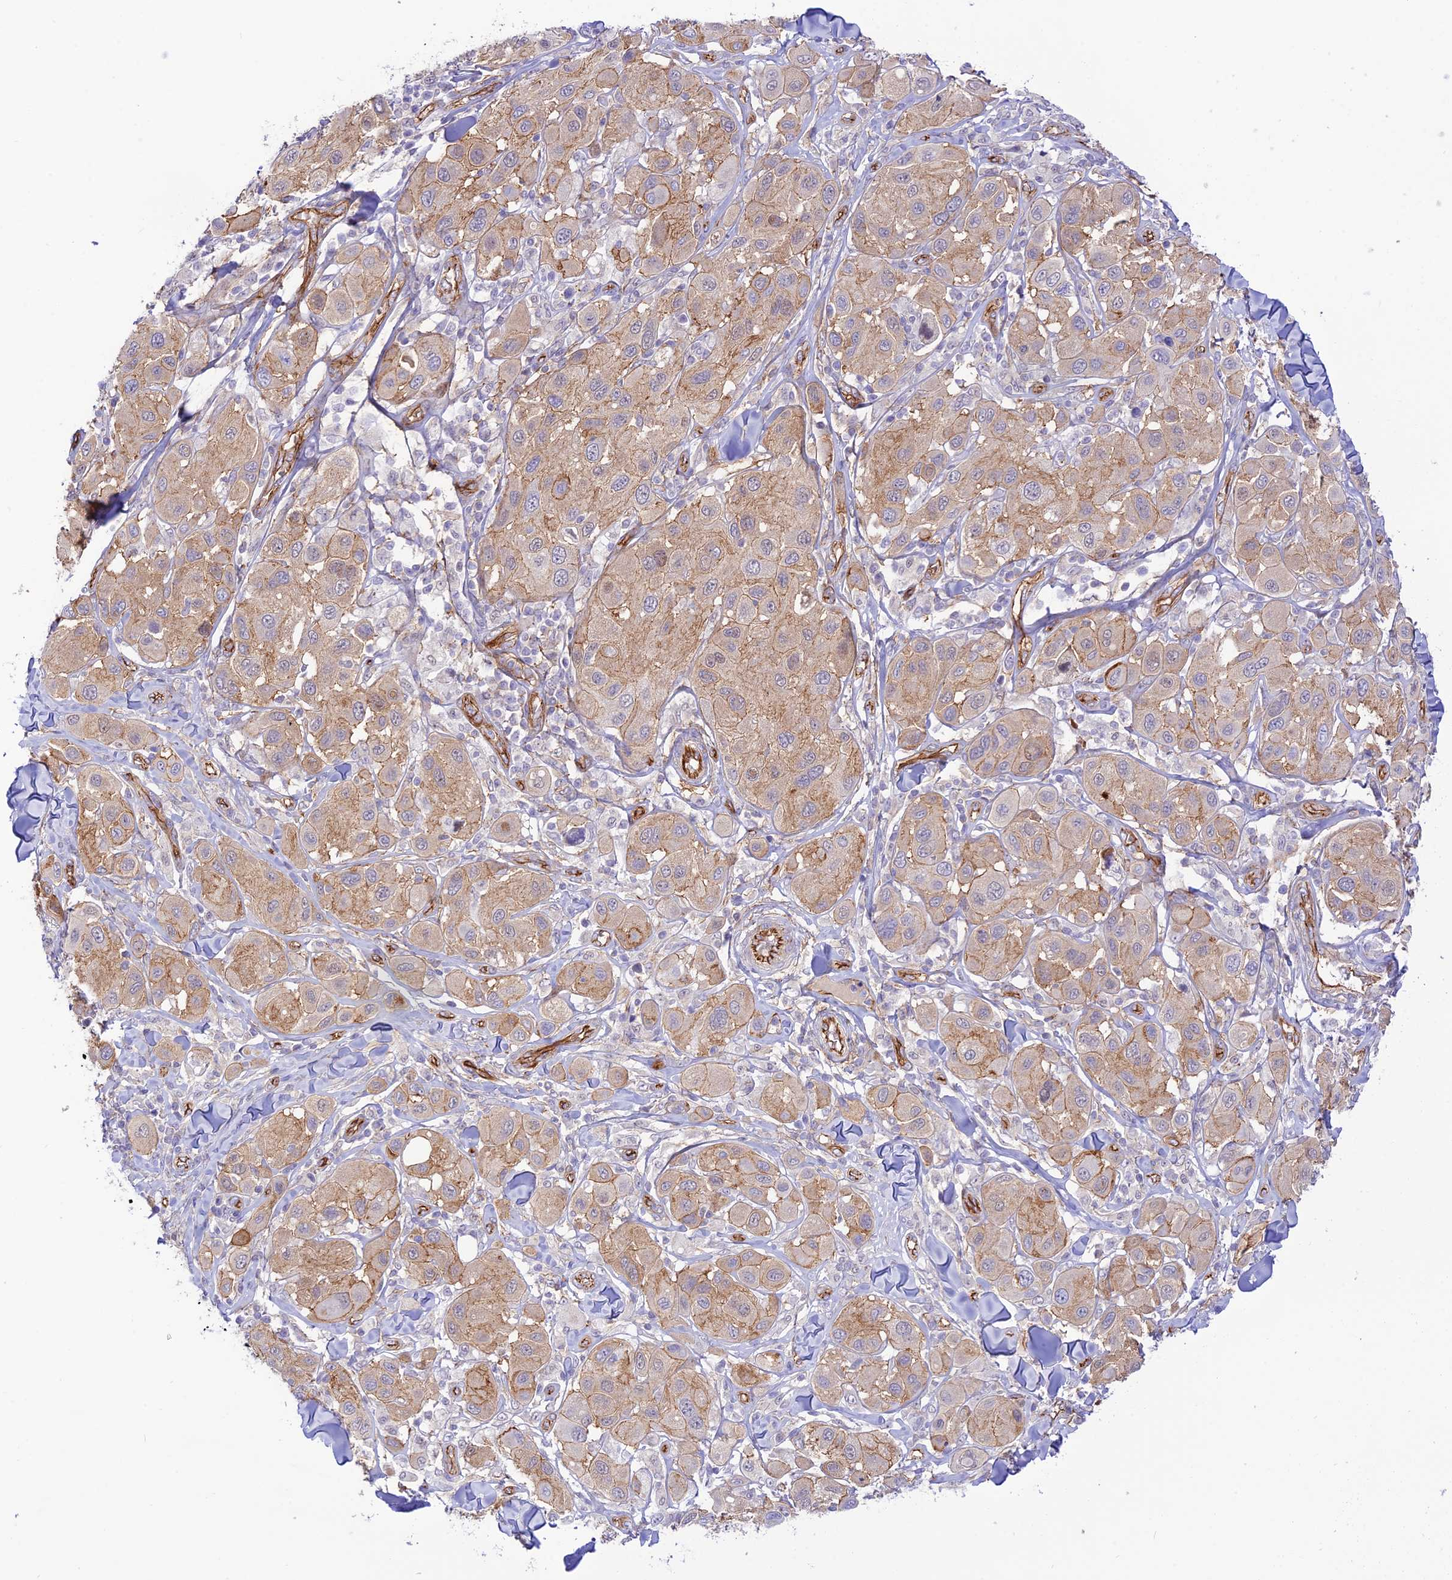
{"staining": {"intensity": "moderate", "quantity": "25%-75%", "location": "cytoplasmic/membranous"}, "tissue": "melanoma", "cell_type": "Tumor cells", "image_type": "cancer", "snomed": [{"axis": "morphology", "description": "Malignant melanoma, Metastatic site"}, {"axis": "topography", "description": "Skin"}], "caption": "Immunohistochemical staining of human melanoma demonstrates medium levels of moderate cytoplasmic/membranous staining in approximately 25%-75% of tumor cells.", "gene": "YPEL5", "patient": {"sex": "male", "age": 41}}